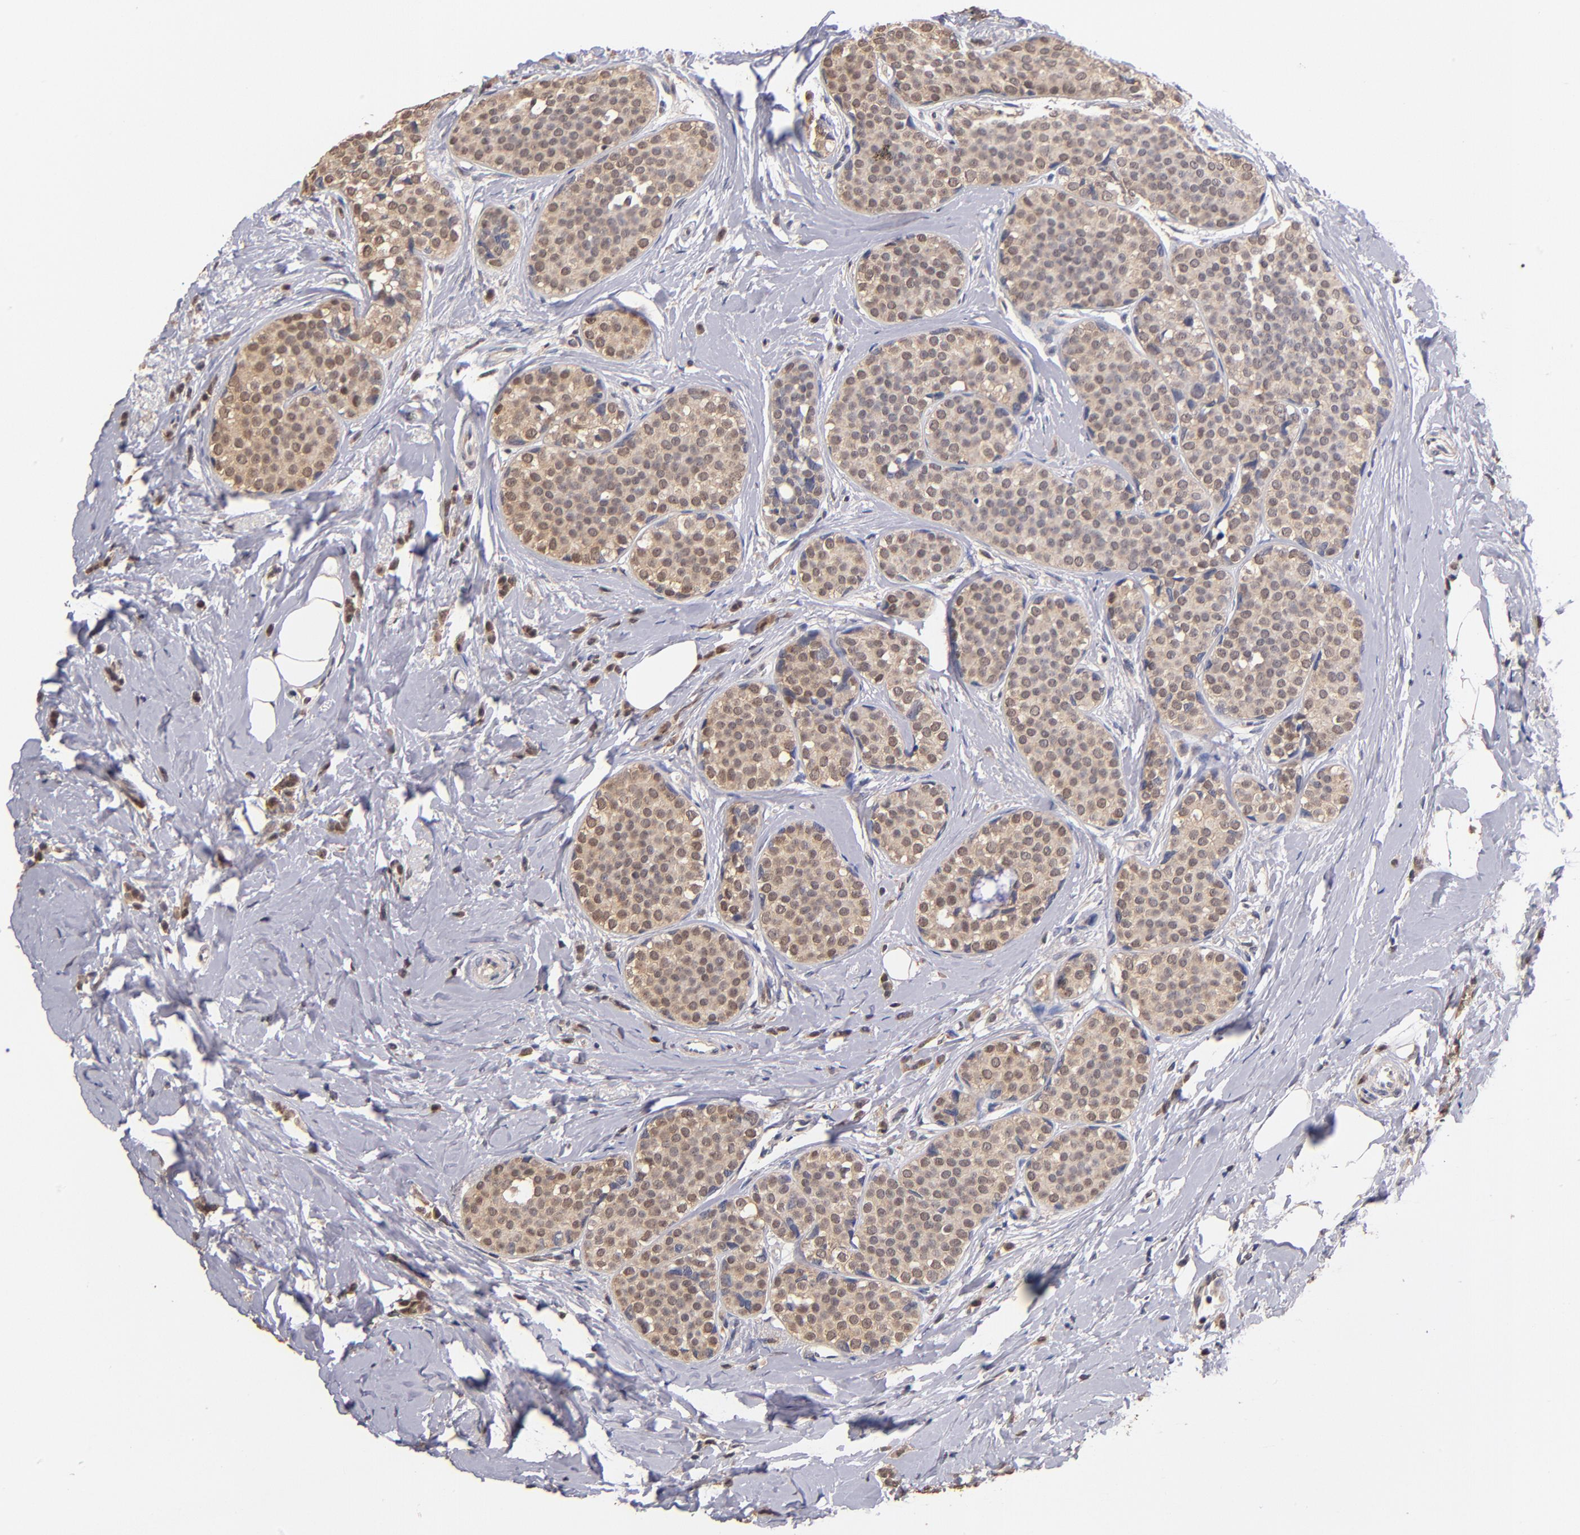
{"staining": {"intensity": "weak", "quantity": ">75%", "location": "cytoplasmic/membranous"}, "tissue": "breast cancer", "cell_type": "Tumor cells", "image_type": "cancer", "snomed": [{"axis": "morphology", "description": "Lobular carcinoma"}, {"axis": "topography", "description": "Breast"}], "caption": "Protein staining by IHC shows weak cytoplasmic/membranous staining in about >75% of tumor cells in breast lobular carcinoma.", "gene": "PSMD10", "patient": {"sex": "female", "age": 64}}